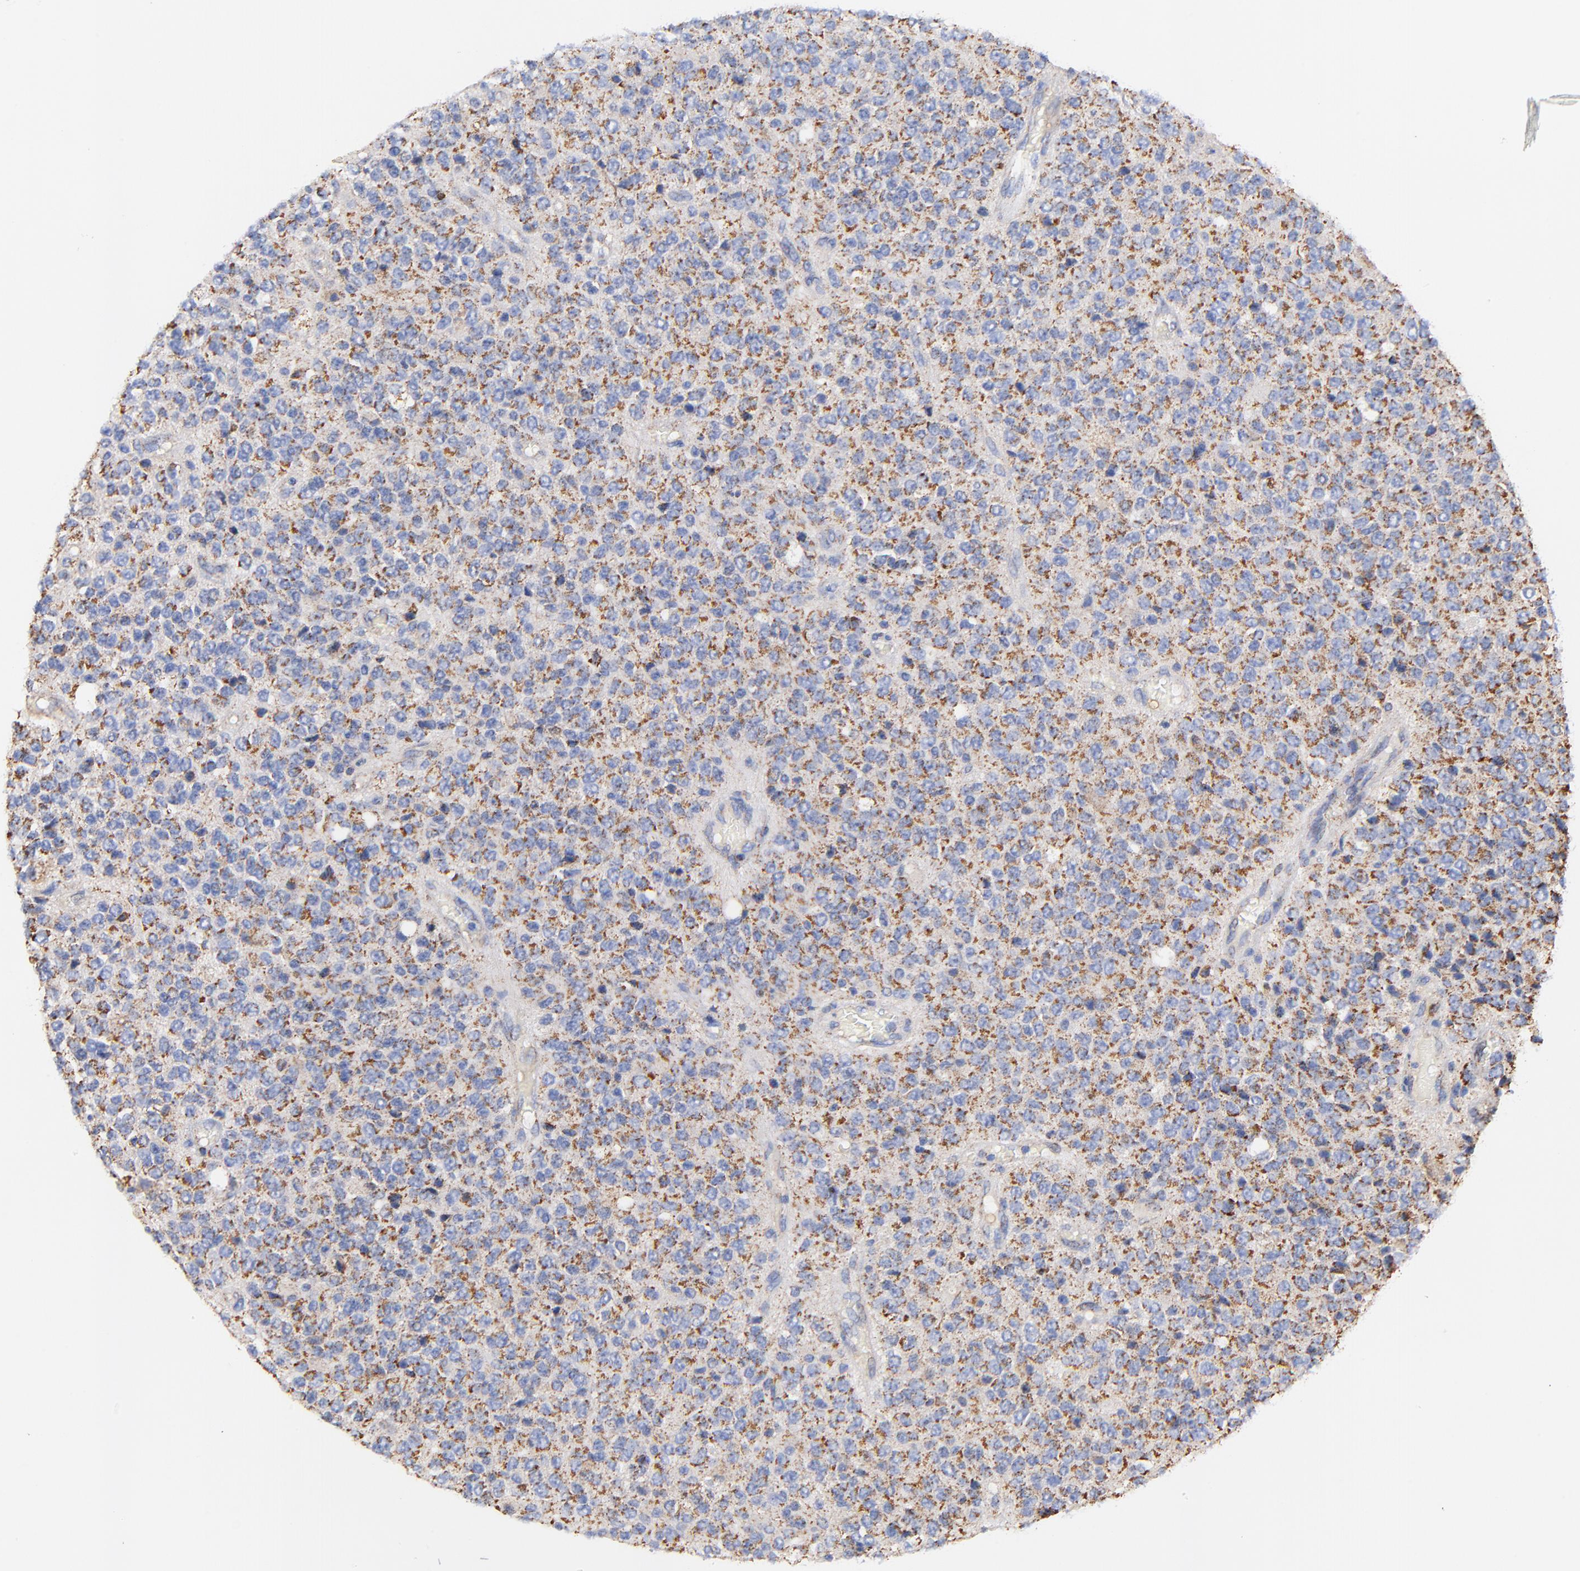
{"staining": {"intensity": "moderate", "quantity": "25%-75%", "location": "cytoplasmic/membranous"}, "tissue": "glioma", "cell_type": "Tumor cells", "image_type": "cancer", "snomed": [{"axis": "morphology", "description": "Glioma, malignant, High grade"}, {"axis": "topography", "description": "pancreas cauda"}], "caption": "This is an image of immunohistochemistry staining of glioma, which shows moderate expression in the cytoplasmic/membranous of tumor cells.", "gene": "ATP5F1D", "patient": {"sex": "male", "age": 60}}